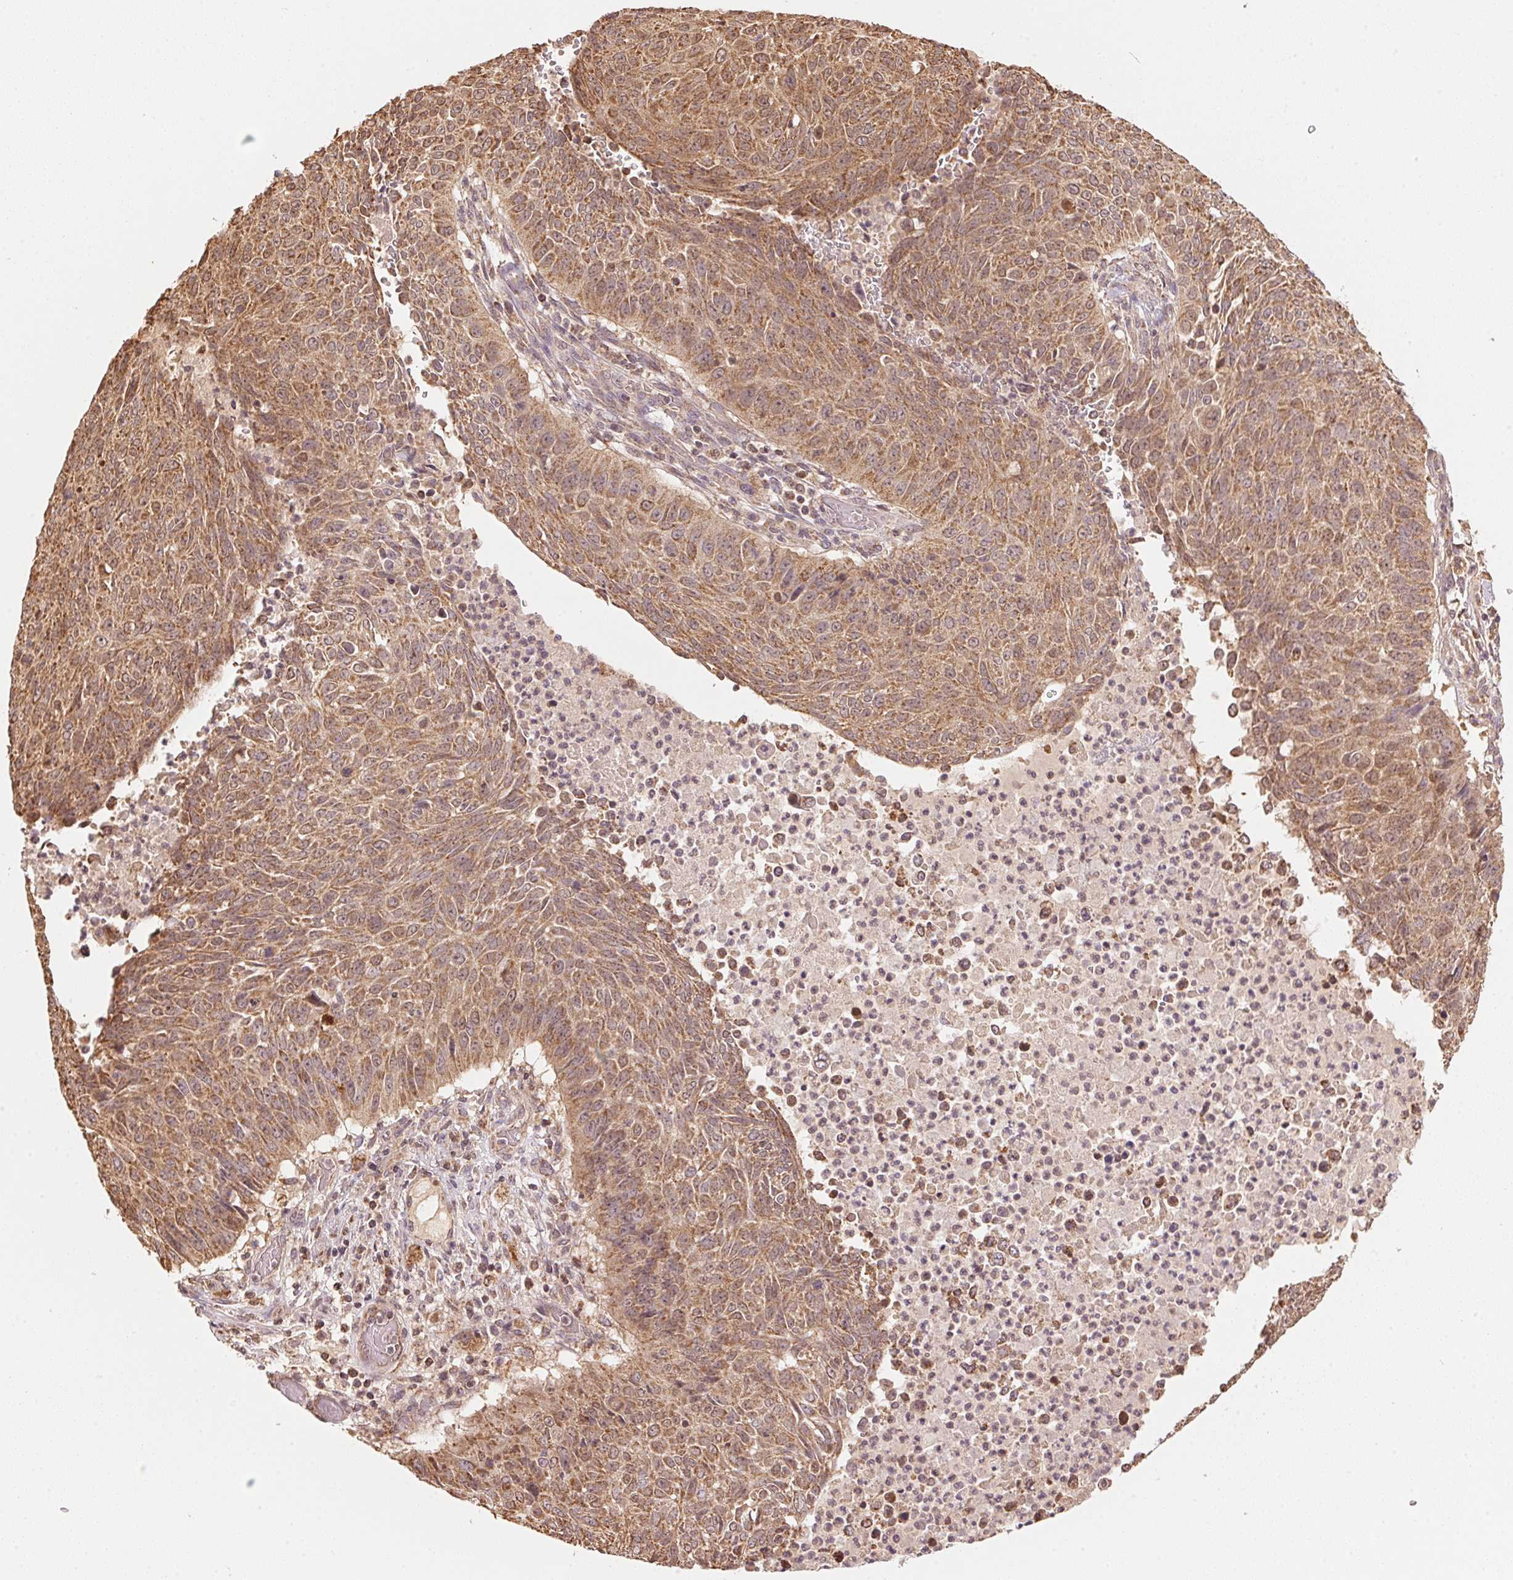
{"staining": {"intensity": "moderate", "quantity": ">75%", "location": "cytoplasmic/membranous"}, "tissue": "lung cancer", "cell_type": "Tumor cells", "image_type": "cancer", "snomed": [{"axis": "morphology", "description": "Normal tissue, NOS"}, {"axis": "morphology", "description": "Squamous cell carcinoma, NOS"}, {"axis": "topography", "description": "Bronchus"}, {"axis": "topography", "description": "Lung"}], "caption": "Immunohistochemistry image of neoplastic tissue: human lung cancer stained using immunohistochemistry exhibits medium levels of moderate protein expression localized specifically in the cytoplasmic/membranous of tumor cells, appearing as a cytoplasmic/membranous brown color.", "gene": "ARHGAP6", "patient": {"sex": "male", "age": 64}}